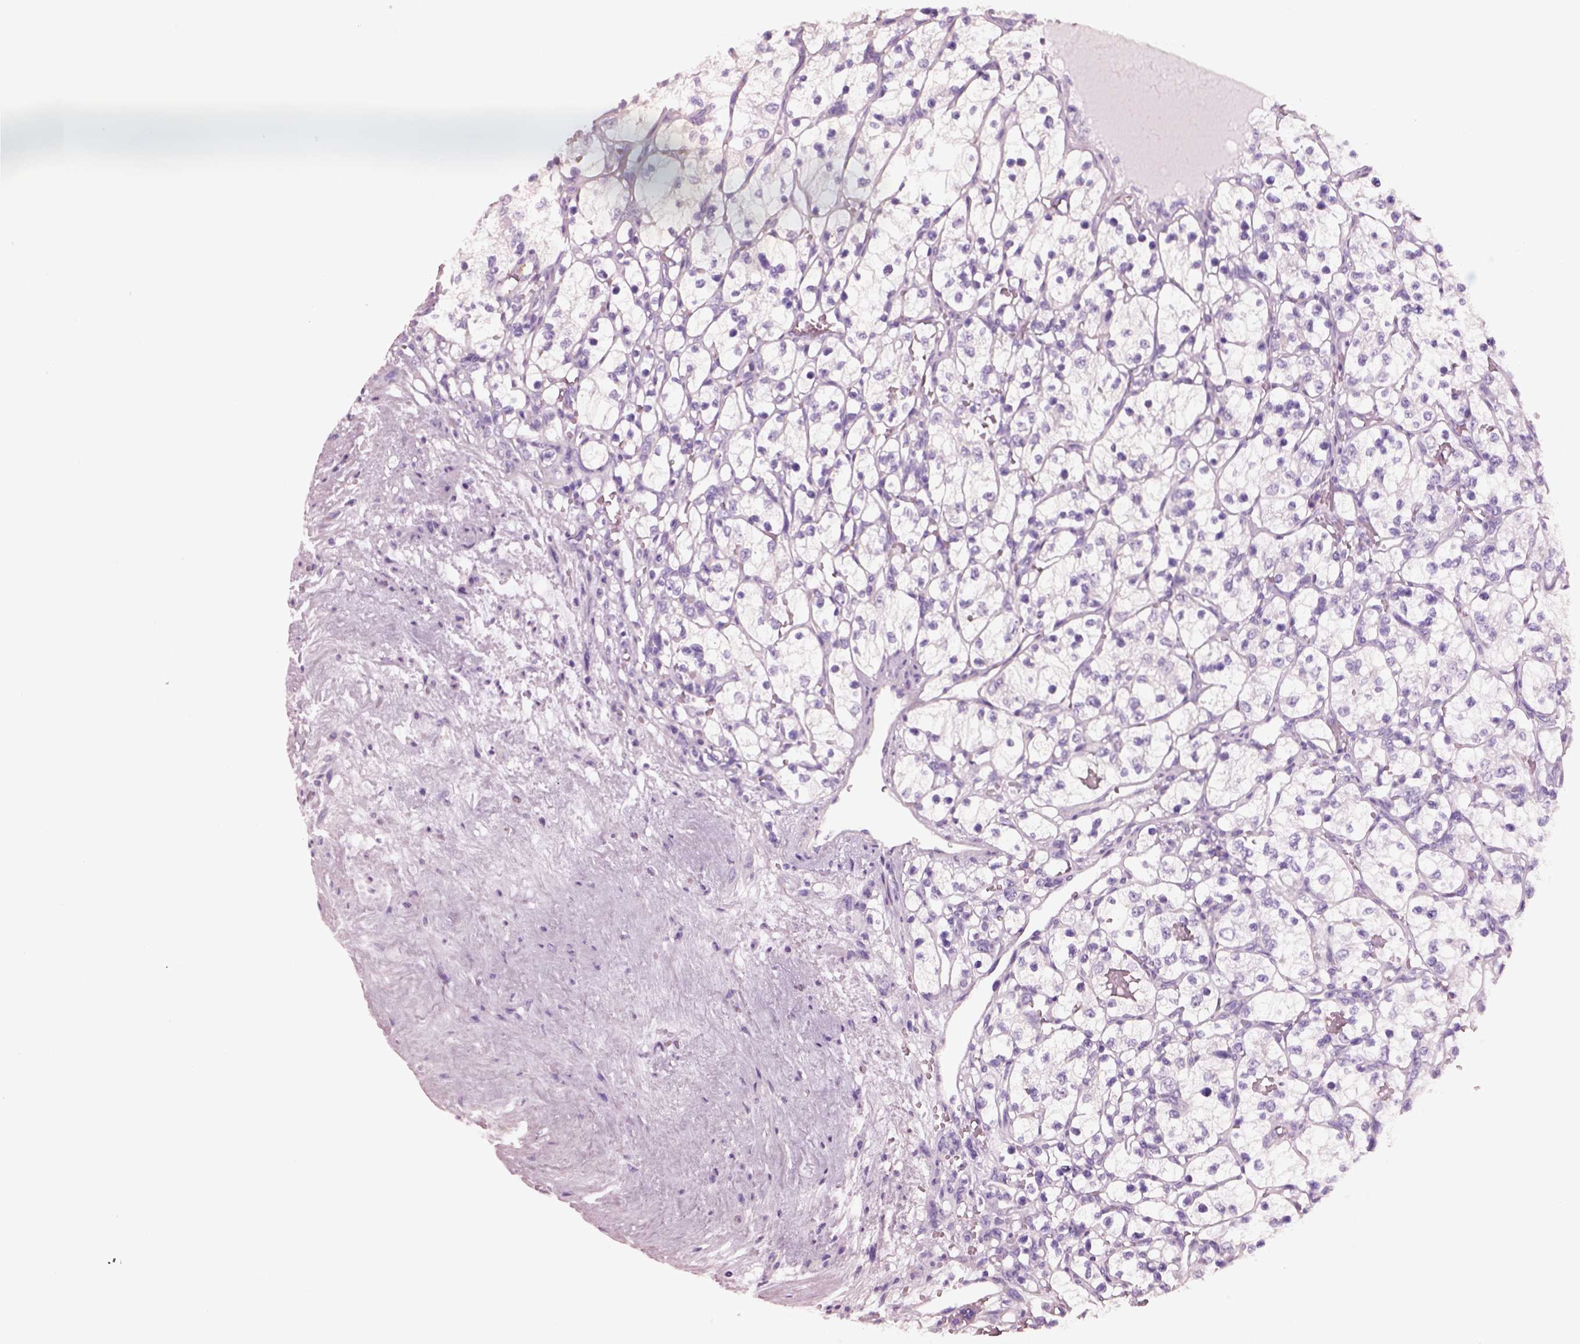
{"staining": {"intensity": "negative", "quantity": "none", "location": "none"}, "tissue": "renal cancer", "cell_type": "Tumor cells", "image_type": "cancer", "snomed": [{"axis": "morphology", "description": "Adenocarcinoma, NOS"}, {"axis": "topography", "description": "Kidney"}], "caption": "The histopathology image exhibits no staining of tumor cells in renal adenocarcinoma. (IHC, brightfield microscopy, high magnification).", "gene": "PNOC", "patient": {"sex": "female", "age": 69}}